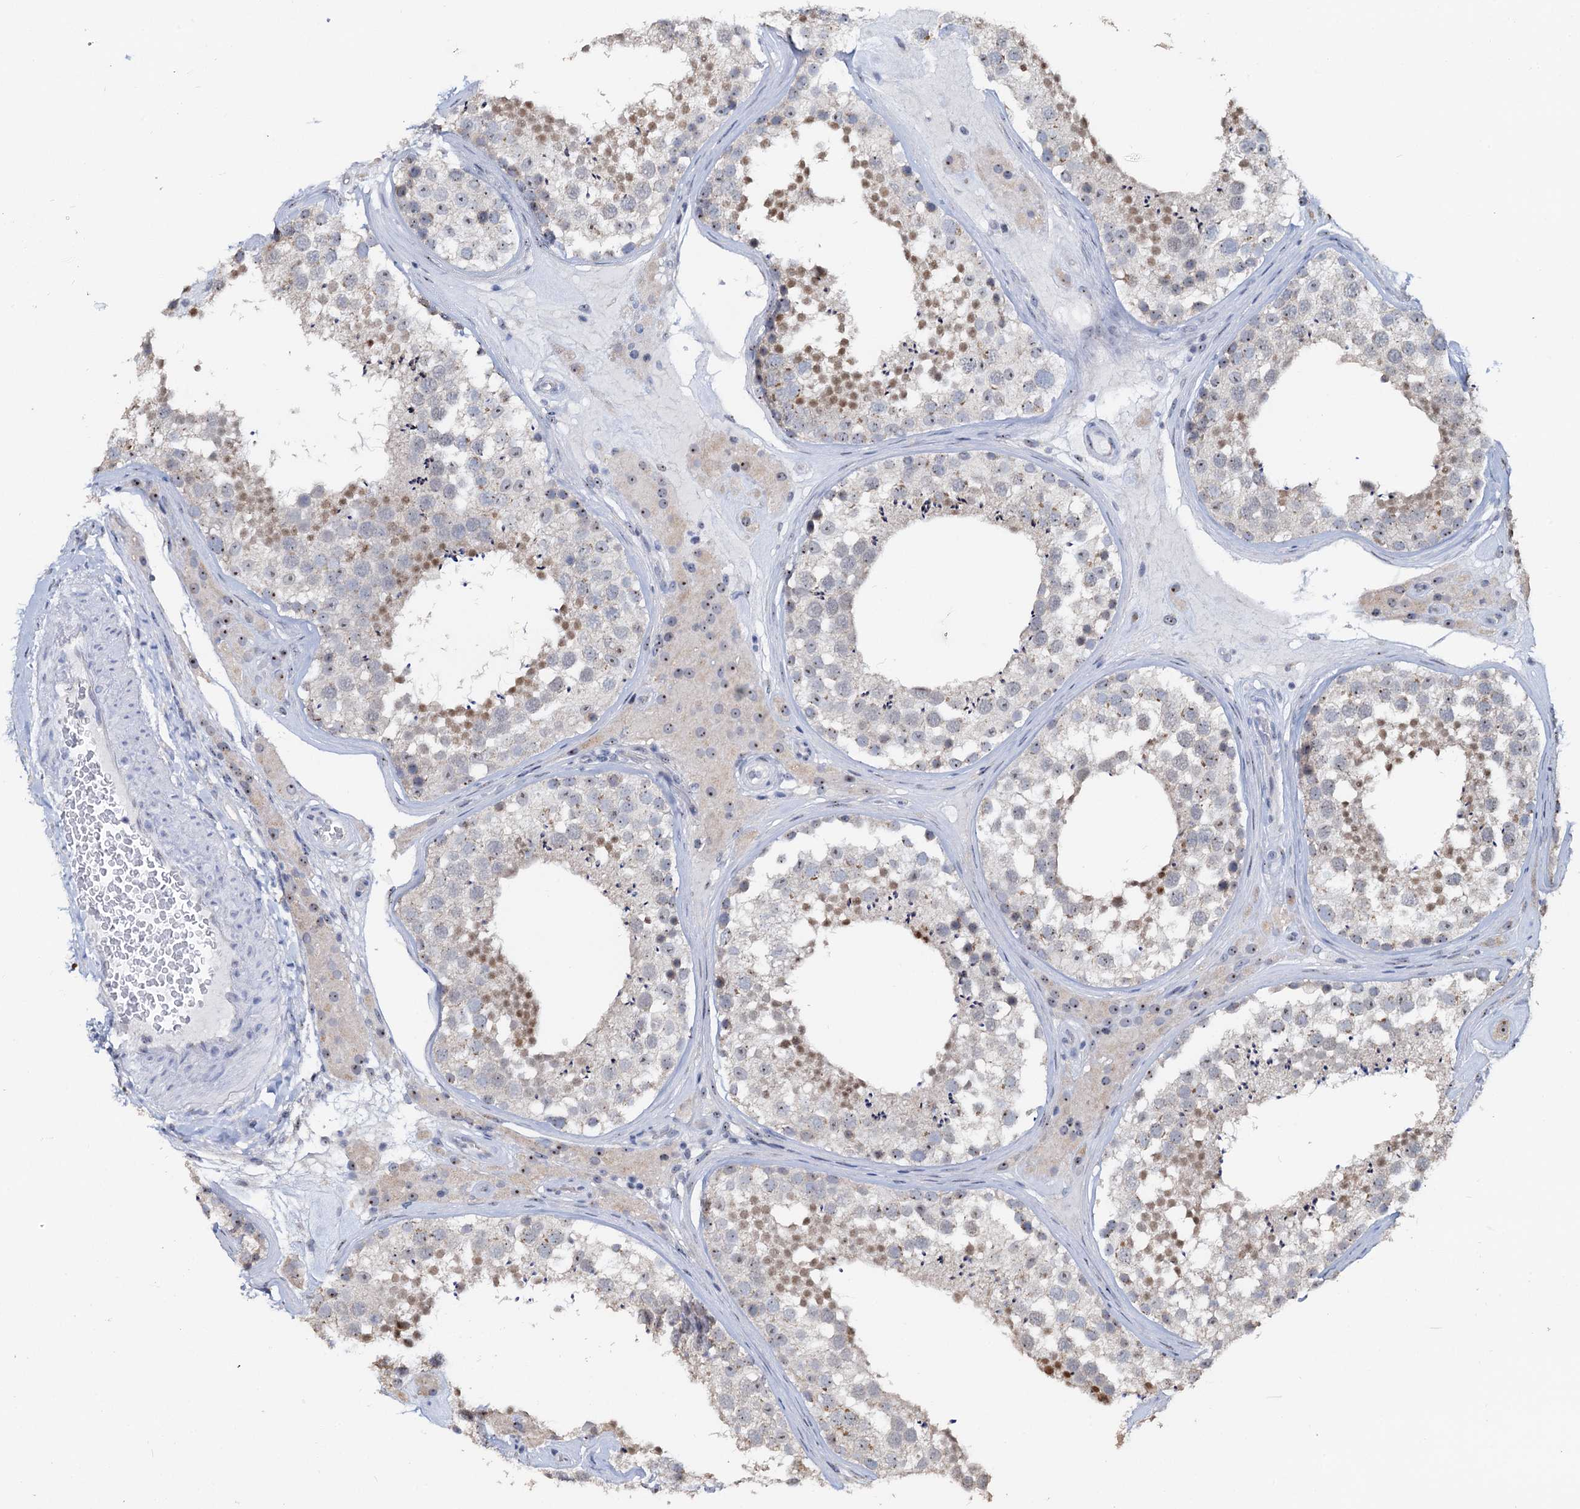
{"staining": {"intensity": "moderate", "quantity": "<25%", "location": "nuclear"}, "tissue": "testis", "cell_type": "Cells in seminiferous ducts", "image_type": "normal", "snomed": [{"axis": "morphology", "description": "Normal tissue, NOS"}, {"axis": "topography", "description": "Testis"}], "caption": "Testis stained with a brown dye displays moderate nuclear positive positivity in approximately <25% of cells in seminiferous ducts.", "gene": "C2CD3", "patient": {"sex": "male", "age": 46}}